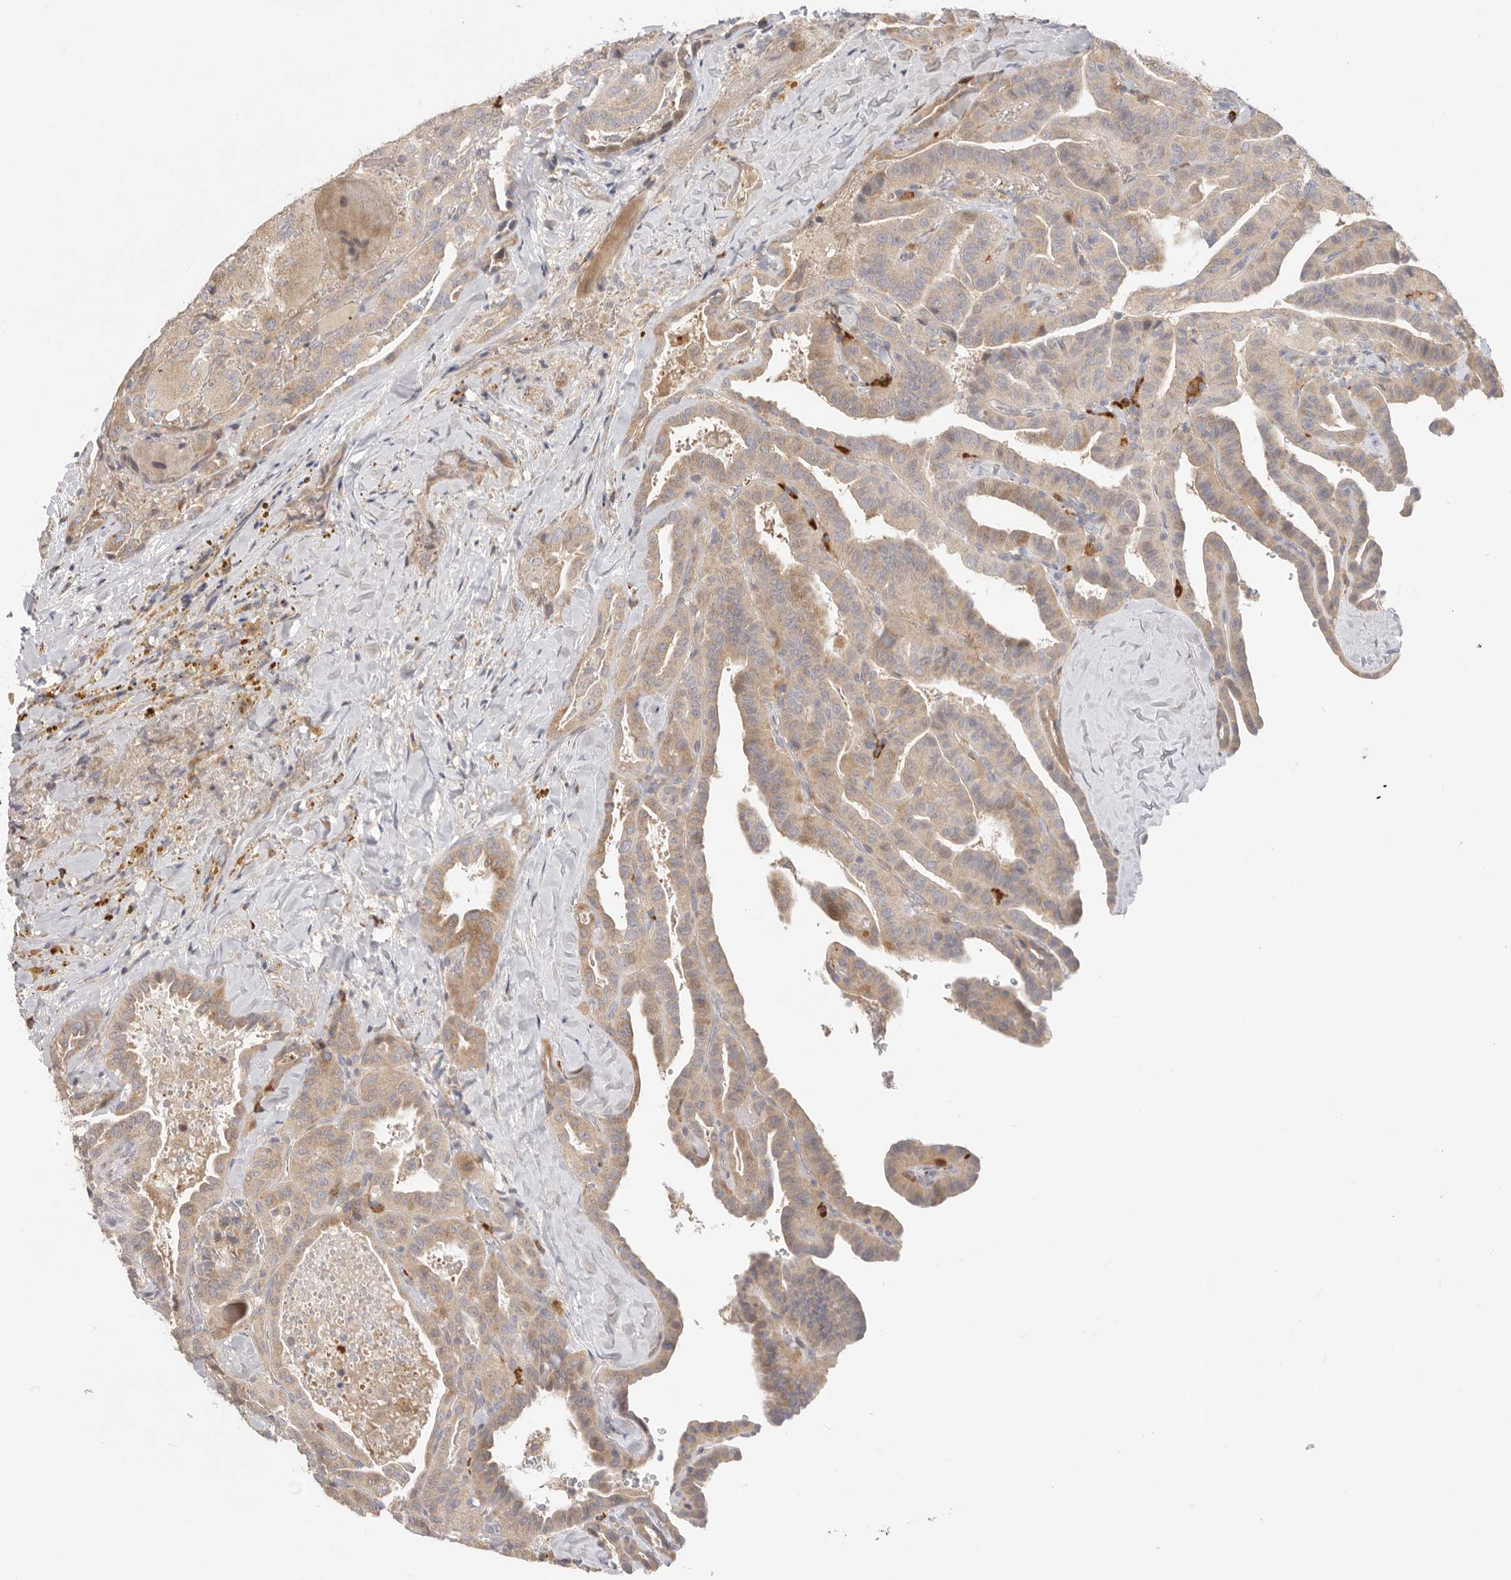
{"staining": {"intensity": "moderate", "quantity": "25%-75%", "location": "cytoplasmic/membranous"}, "tissue": "thyroid cancer", "cell_type": "Tumor cells", "image_type": "cancer", "snomed": [{"axis": "morphology", "description": "Papillary adenocarcinoma, NOS"}, {"axis": "topography", "description": "Thyroid gland"}], "caption": "Protein staining of thyroid cancer tissue shows moderate cytoplasmic/membranous expression in about 25%-75% of tumor cells.", "gene": "USH1C", "patient": {"sex": "male", "age": 77}}